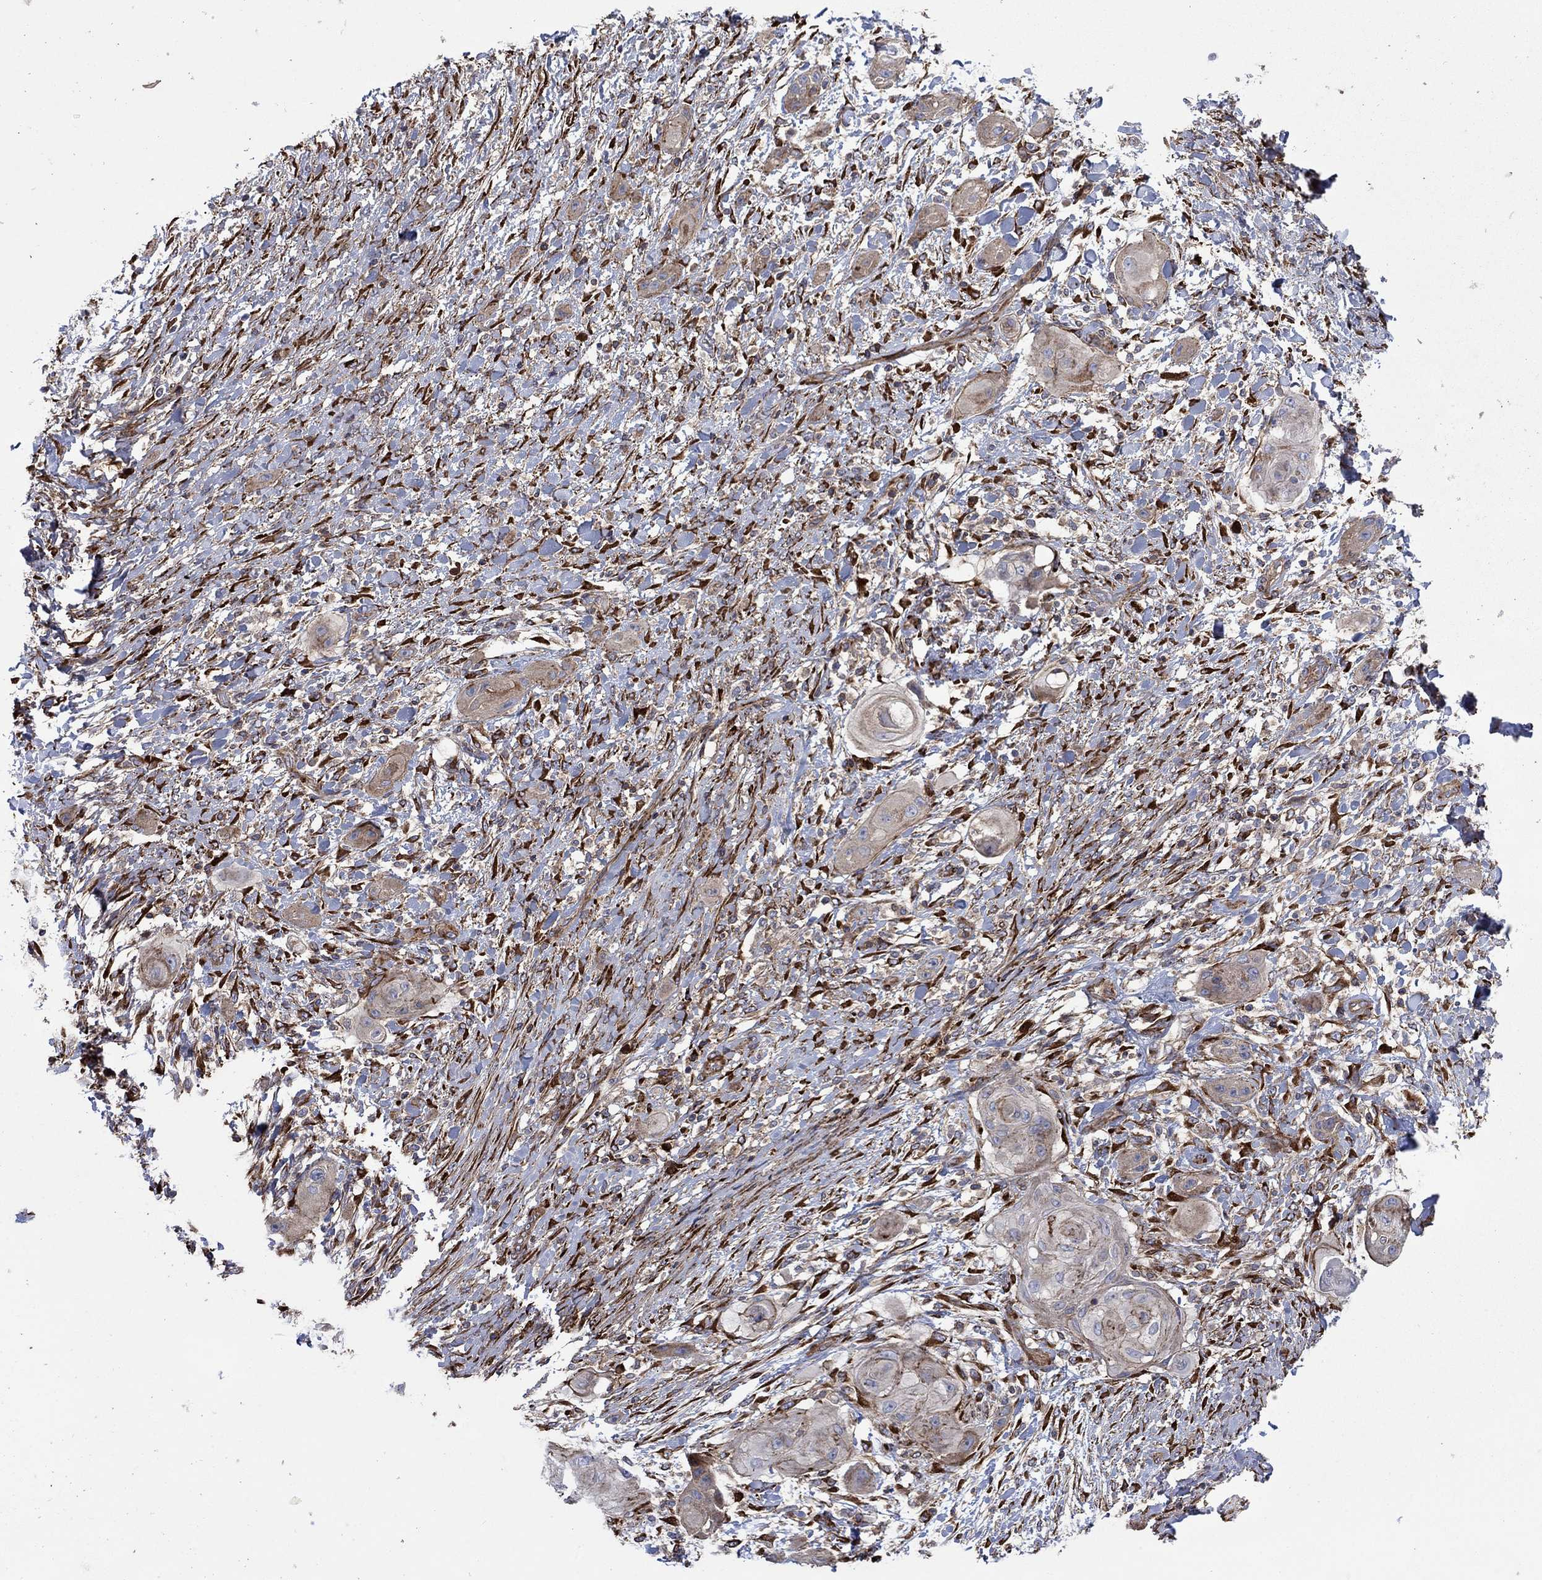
{"staining": {"intensity": "weak", "quantity": "25%-75%", "location": "cytoplasmic/membranous"}, "tissue": "skin cancer", "cell_type": "Tumor cells", "image_type": "cancer", "snomed": [{"axis": "morphology", "description": "Squamous cell carcinoma, NOS"}, {"axis": "topography", "description": "Skin"}], "caption": "This is an image of immunohistochemistry (IHC) staining of skin cancer, which shows weak positivity in the cytoplasmic/membranous of tumor cells.", "gene": "PAG1", "patient": {"sex": "male", "age": 62}}